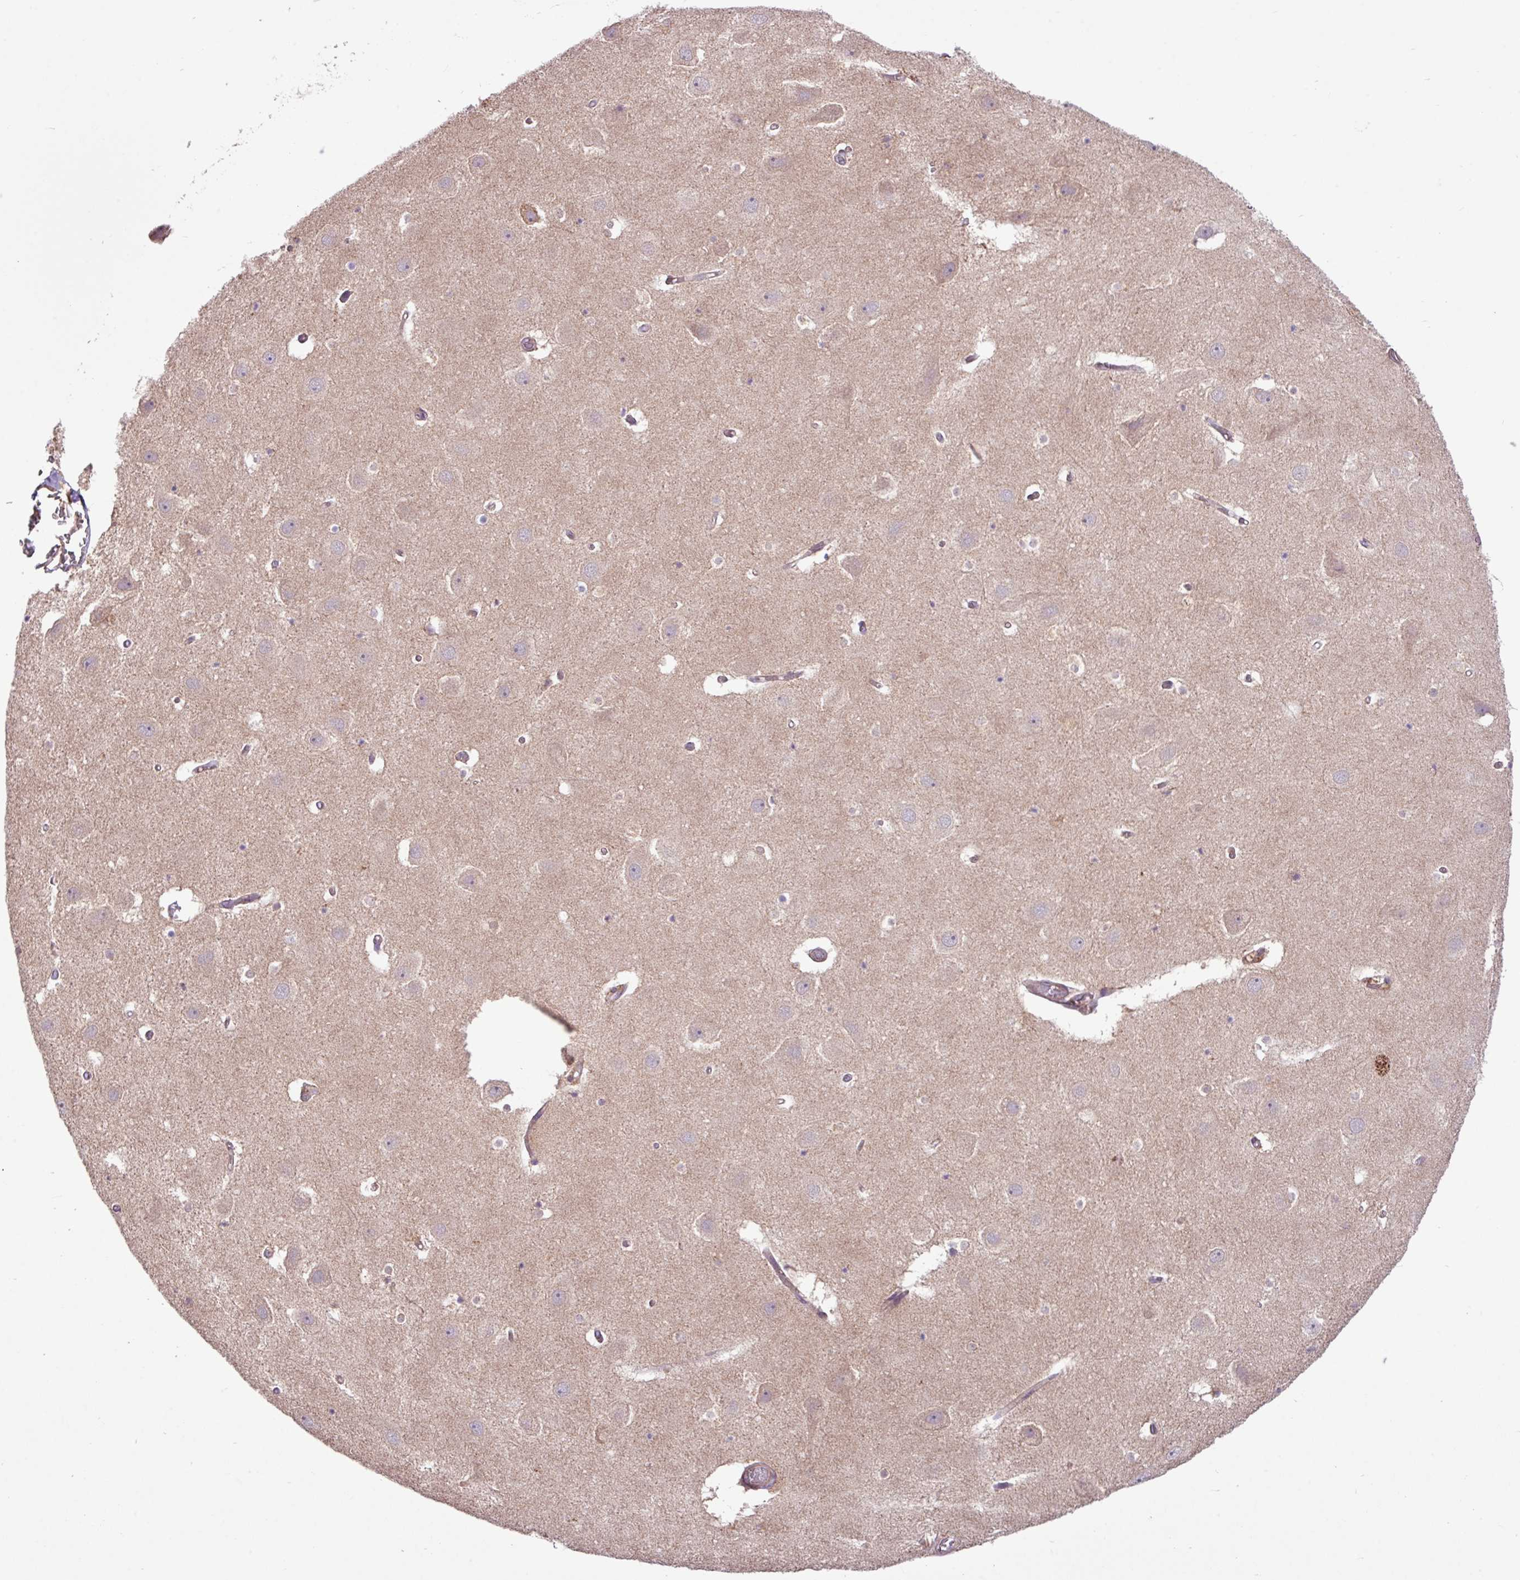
{"staining": {"intensity": "negative", "quantity": "none", "location": "none"}, "tissue": "hippocampus", "cell_type": "Glial cells", "image_type": "normal", "snomed": [{"axis": "morphology", "description": "Normal tissue, NOS"}, {"axis": "topography", "description": "Hippocampus"}], "caption": "An immunohistochemistry micrograph of unremarkable hippocampus is shown. There is no staining in glial cells of hippocampus. The staining is performed using DAB (3,3'-diaminobenzidine) brown chromogen with nuclei counter-stained in using hematoxylin.", "gene": "ARHGEF25", "patient": {"sex": "female", "age": 52}}